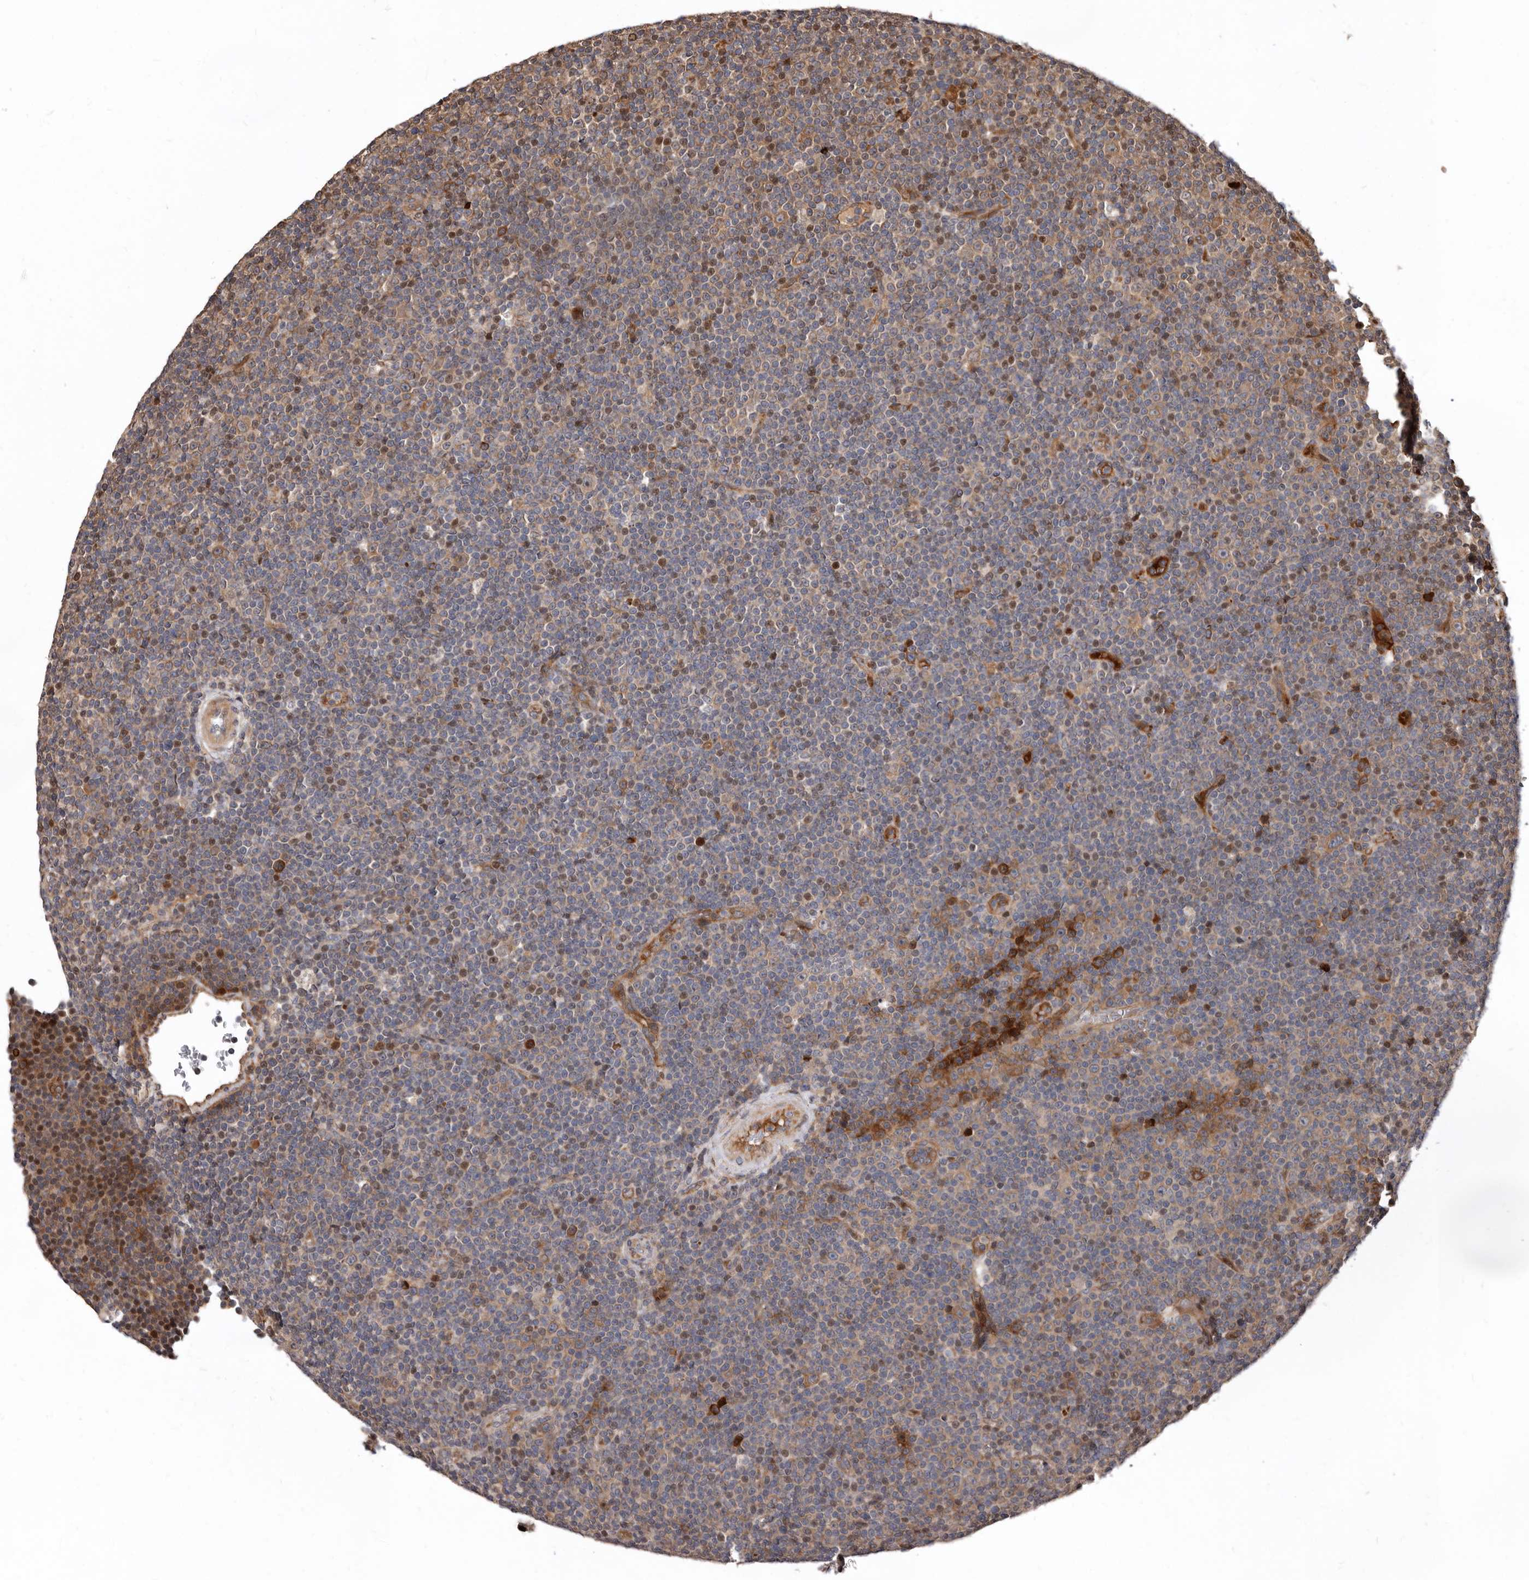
{"staining": {"intensity": "strong", "quantity": "<25%", "location": "cytoplasmic/membranous,nuclear"}, "tissue": "lymphoma", "cell_type": "Tumor cells", "image_type": "cancer", "snomed": [{"axis": "morphology", "description": "Malignant lymphoma, non-Hodgkin's type, Low grade"}, {"axis": "topography", "description": "Lymph node"}], "caption": "Malignant lymphoma, non-Hodgkin's type (low-grade) stained with immunohistochemistry (IHC) shows strong cytoplasmic/membranous and nuclear staining in approximately <25% of tumor cells.", "gene": "WEE2", "patient": {"sex": "female", "age": 67}}